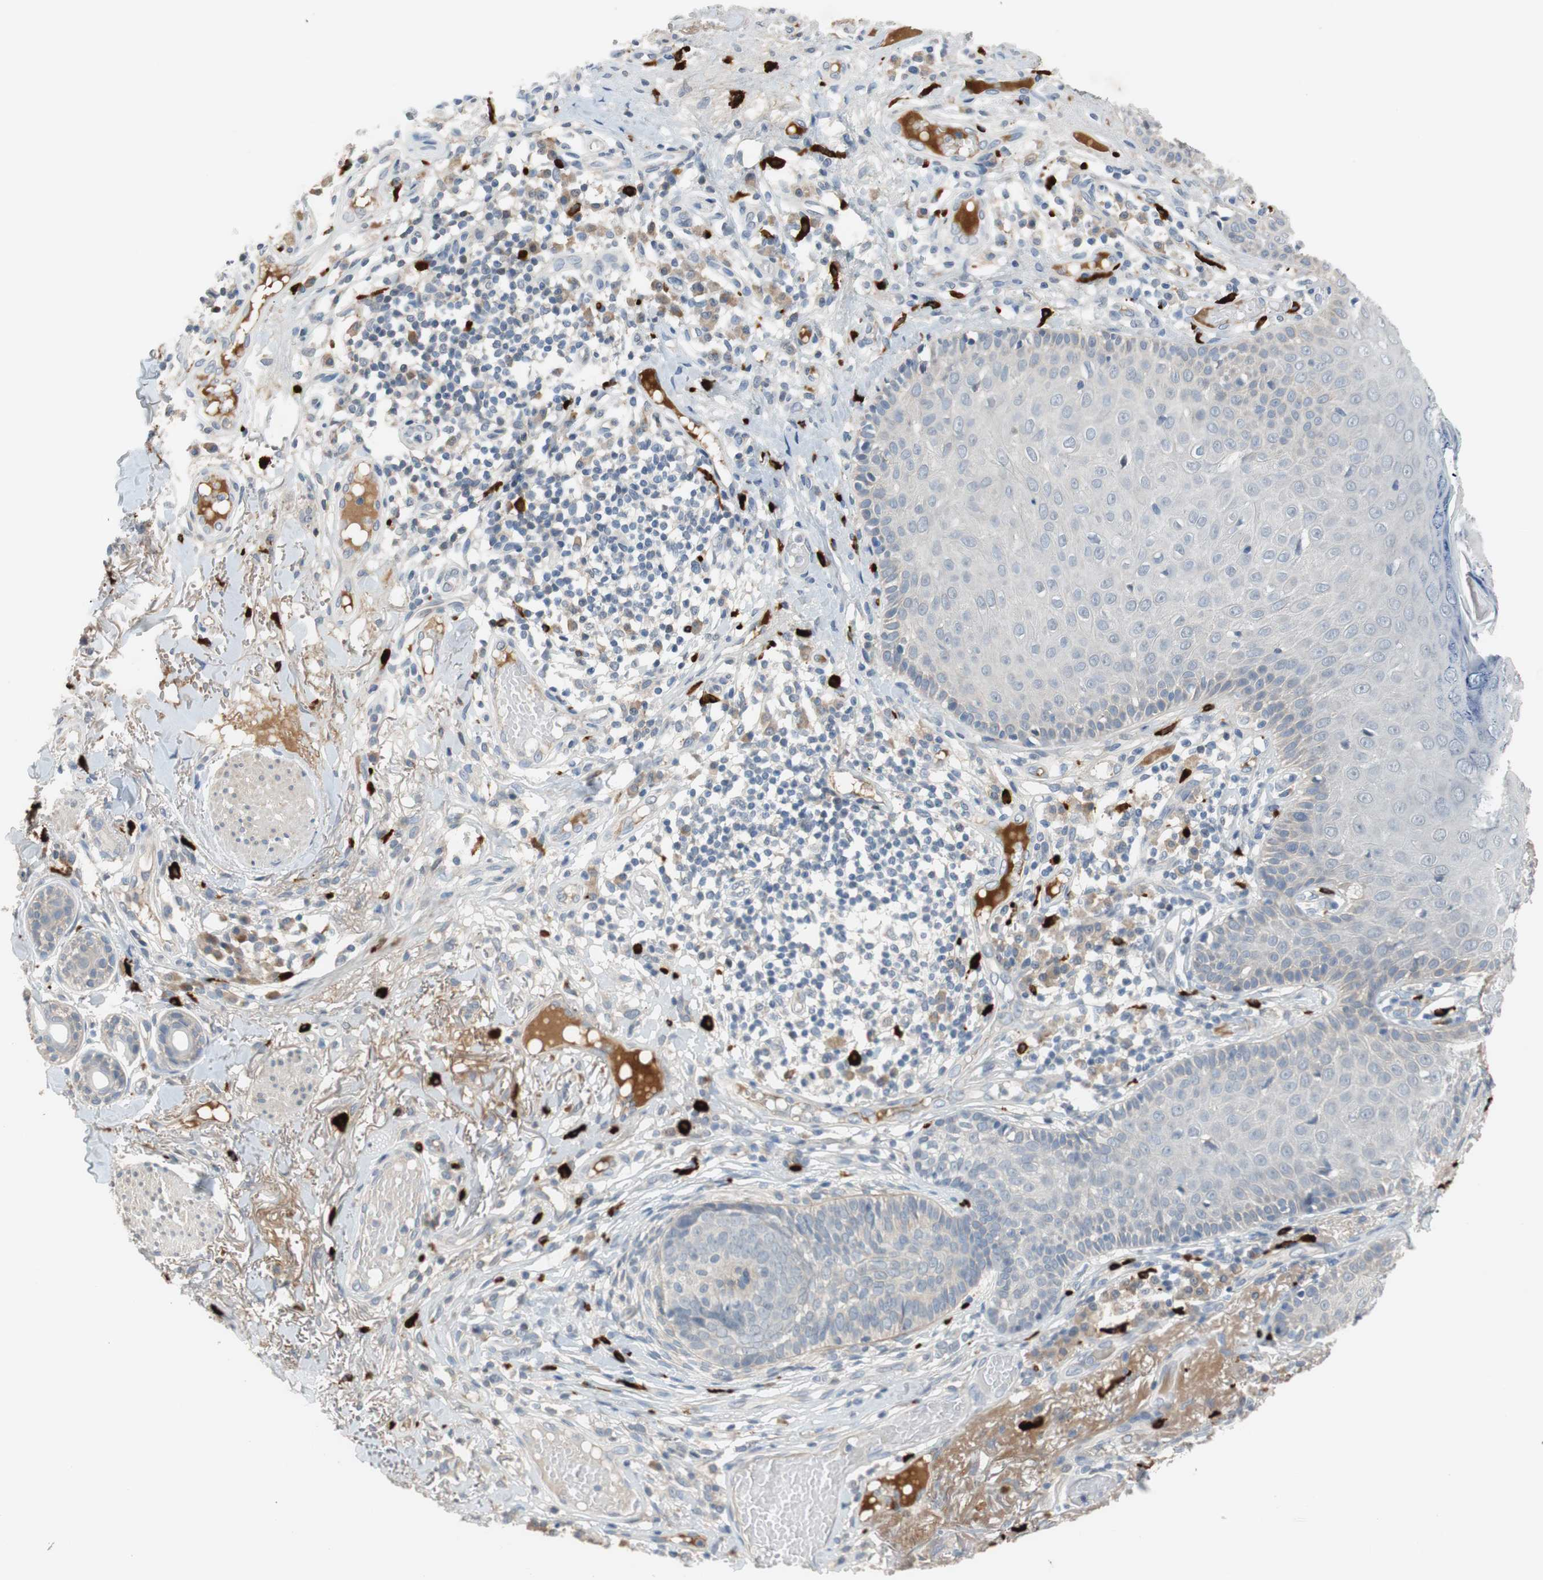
{"staining": {"intensity": "negative", "quantity": "none", "location": "none"}, "tissue": "skin cancer", "cell_type": "Tumor cells", "image_type": "cancer", "snomed": [{"axis": "morphology", "description": "Normal tissue, NOS"}, {"axis": "morphology", "description": "Basal cell carcinoma"}, {"axis": "topography", "description": "Skin"}], "caption": "IHC micrograph of human skin basal cell carcinoma stained for a protein (brown), which reveals no staining in tumor cells.", "gene": "COL12A1", "patient": {"sex": "male", "age": 52}}